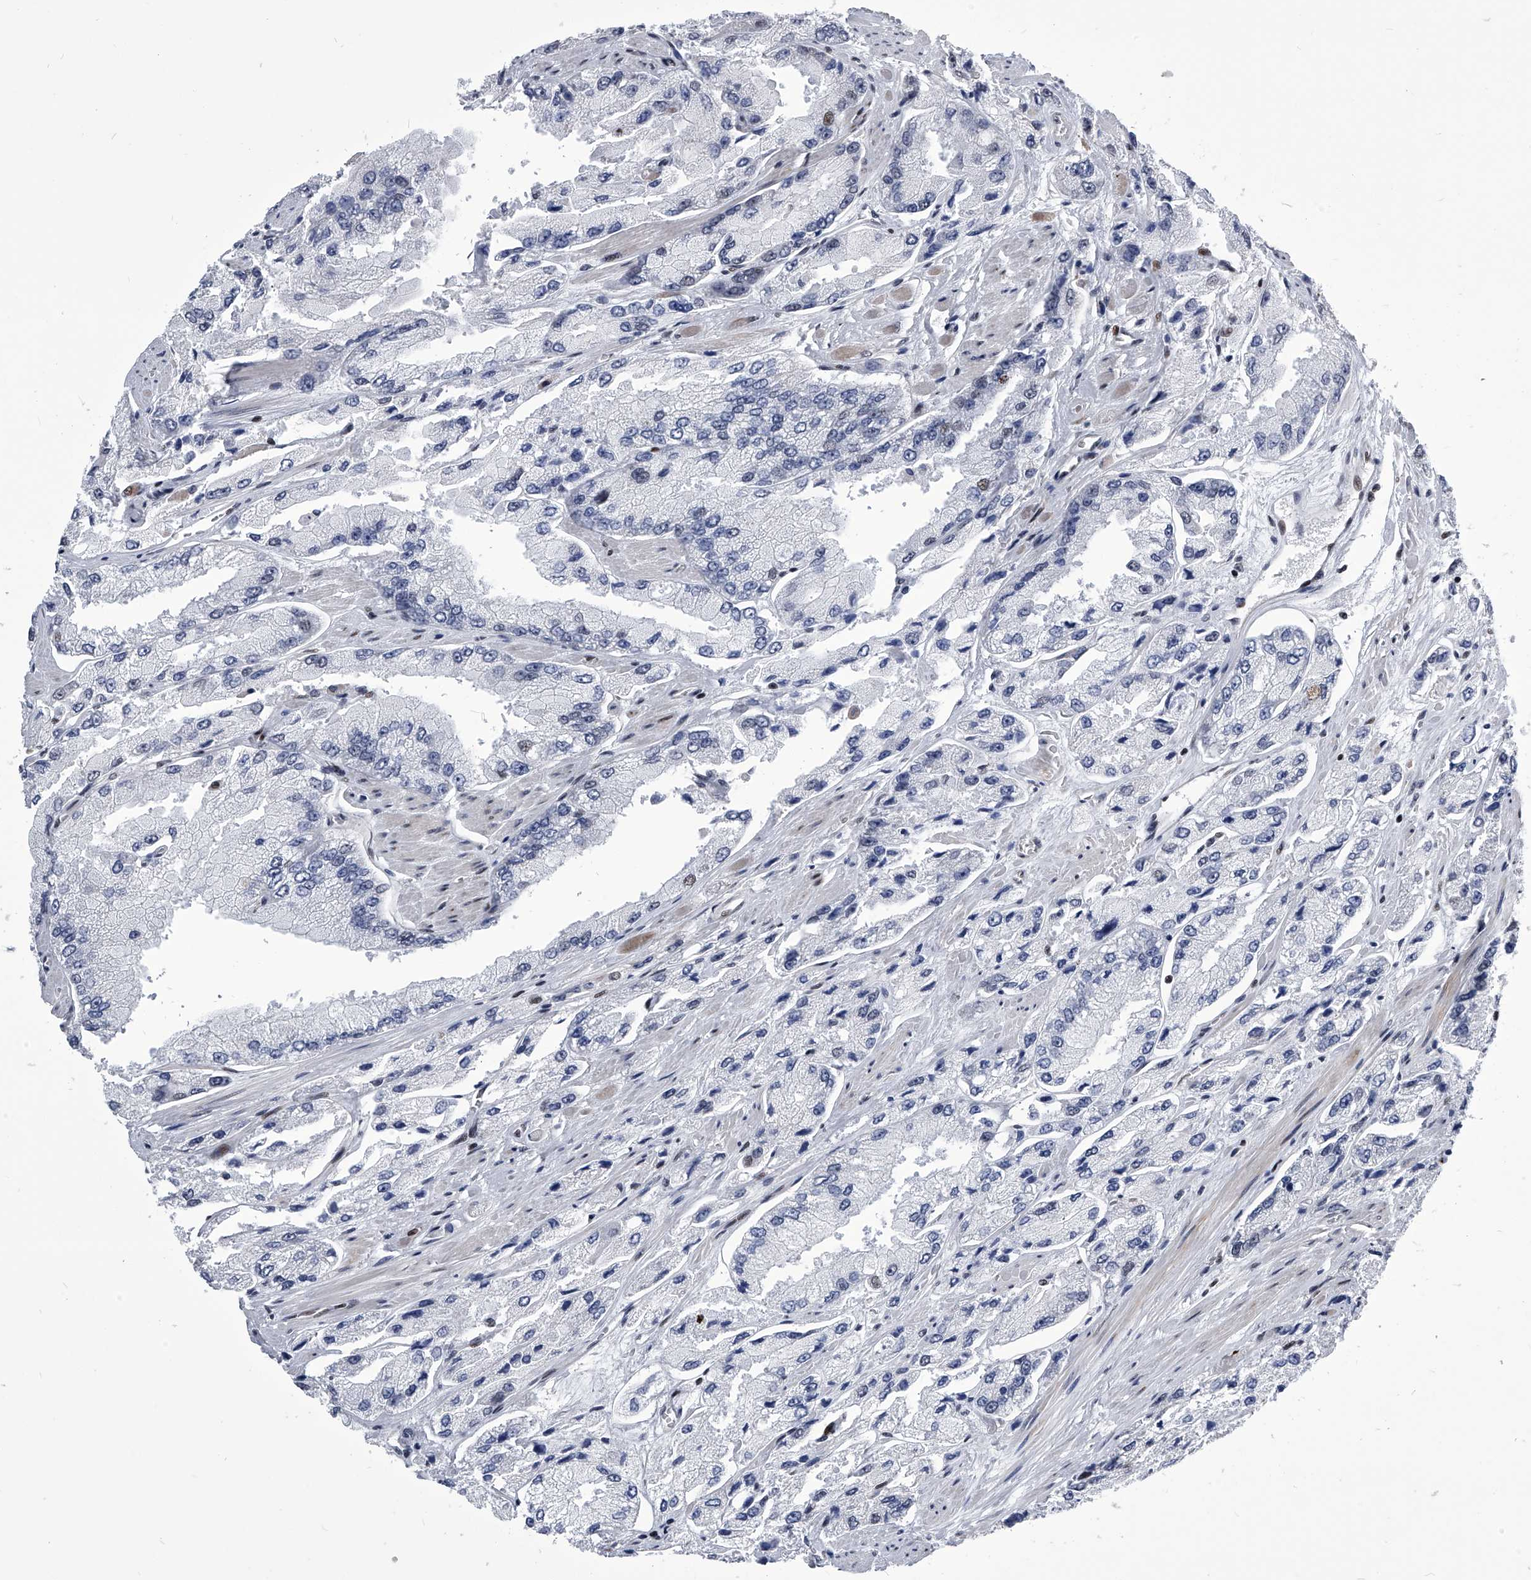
{"staining": {"intensity": "negative", "quantity": "none", "location": "none"}, "tissue": "prostate cancer", "cell_type": "Tumor cells", "image_type": "cancer", "snomed": [{"axis": "morphology", "description": "Adenocarcinoma, High grade"}, {"axis": "topography", "description": "Prostate"}], "caption": "Immunohistochemical staining of human adenocarcinoma (high-grade) (prostate) reveals no significant staining in tumor cells.", "gene": "CMTR1", "patient": {"sex": "male", "age": 58}}